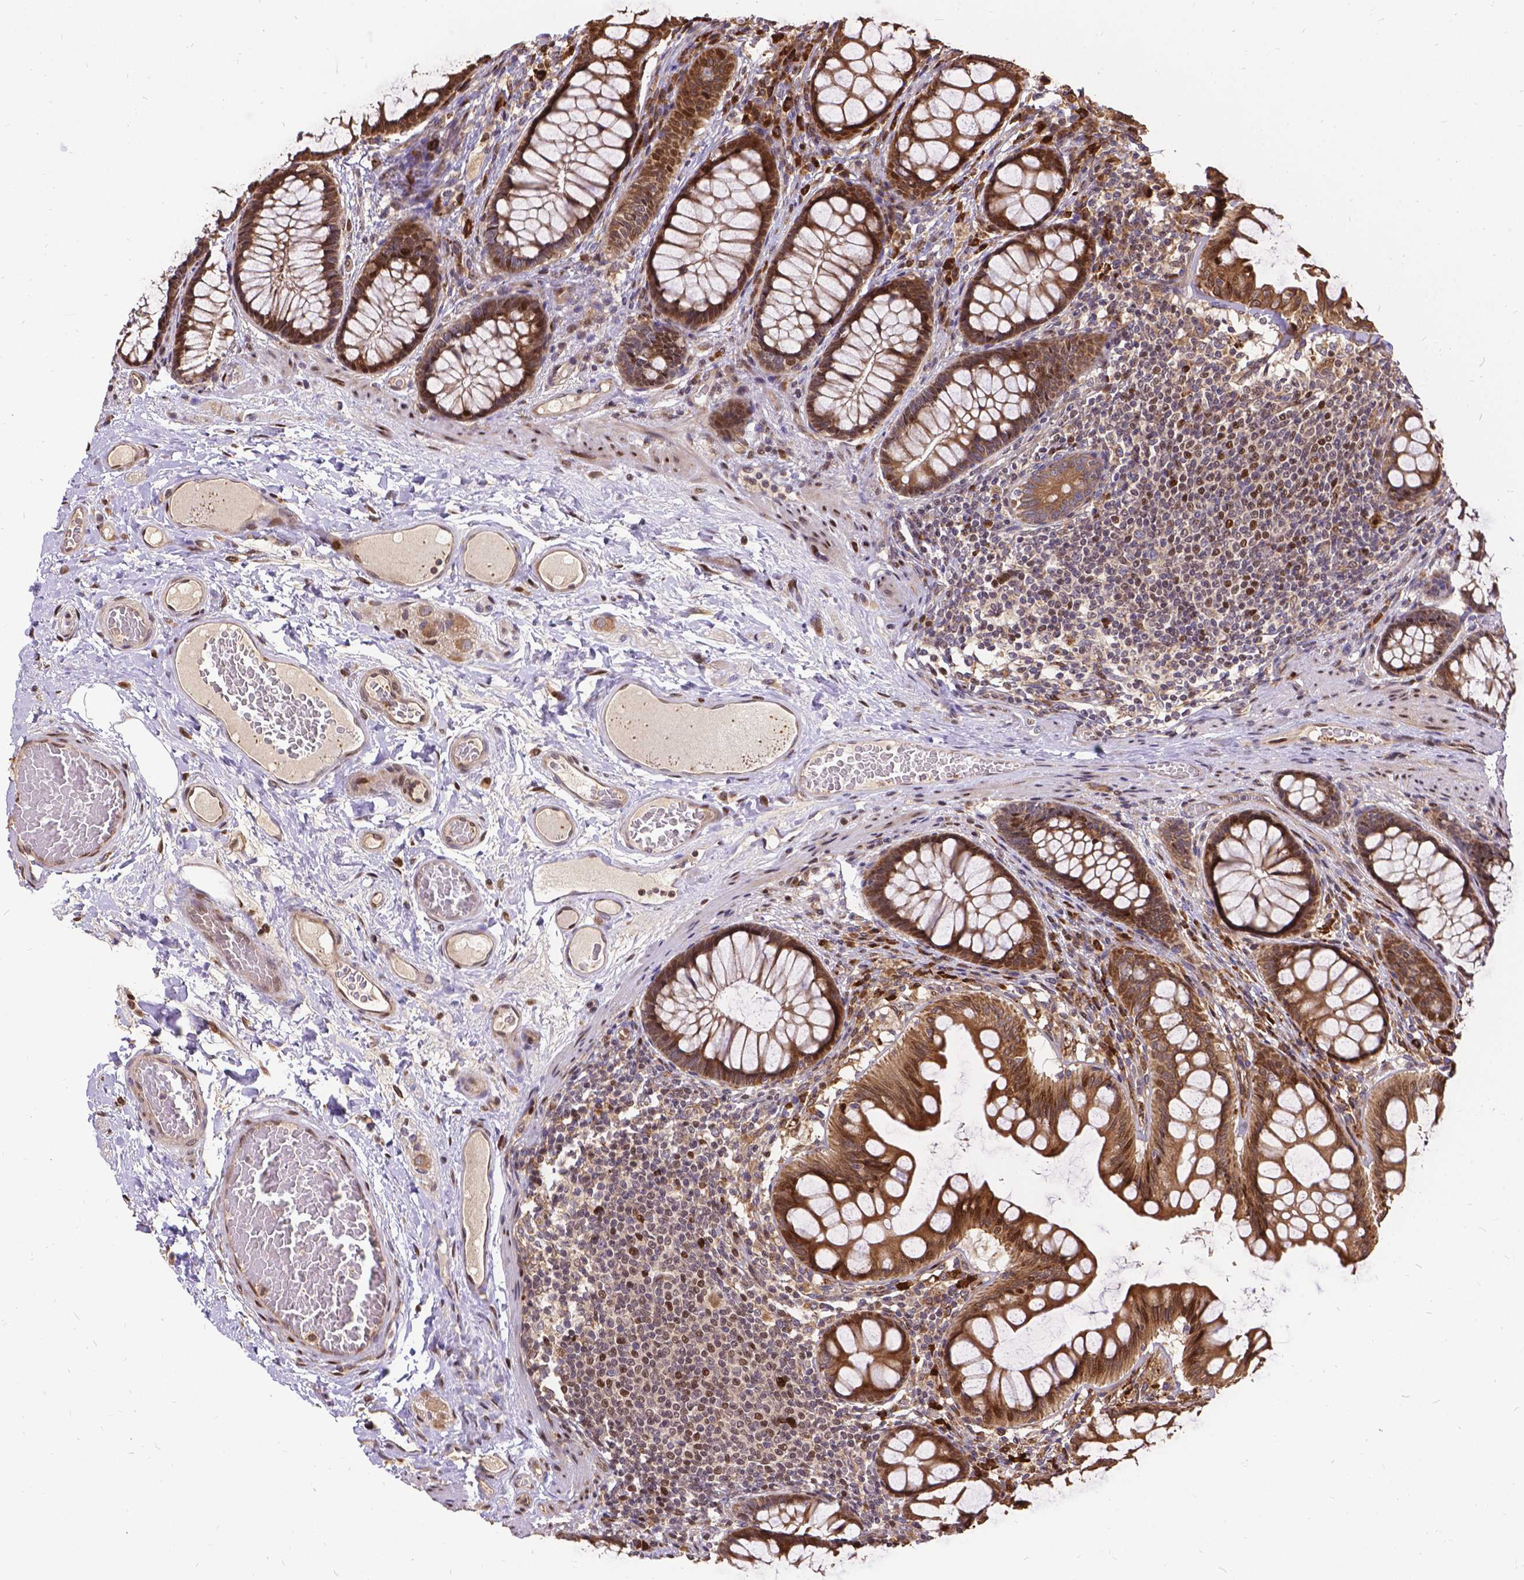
{"staining": {"intensity": "moderate", "quantity": ">75%", "location": "cytoplasmic/membranous"}, "tissue": "colon", "cell_type": "Endothelial cells", "image_type": "normal", "snomed": [{"axis": "morphology", "description": "Normal tissue, NOS"}, {"axis": "topography", "description": "Colon"}], "caption": "DAB (3,3'-diaminobenzidine) immunohistochemical staining of benign human colon exhibits moderate cytoplasmic/membranous protein expression in approximately >75% of endothelial cells. Using DAB (3,3'-diaminobenzidine) (brown) and hematoxylin (blue) stains, captured at high magnification using brightfield microscopy.", "gene": "DENND6A", "patient": {"sex": "female", "age": 65}}